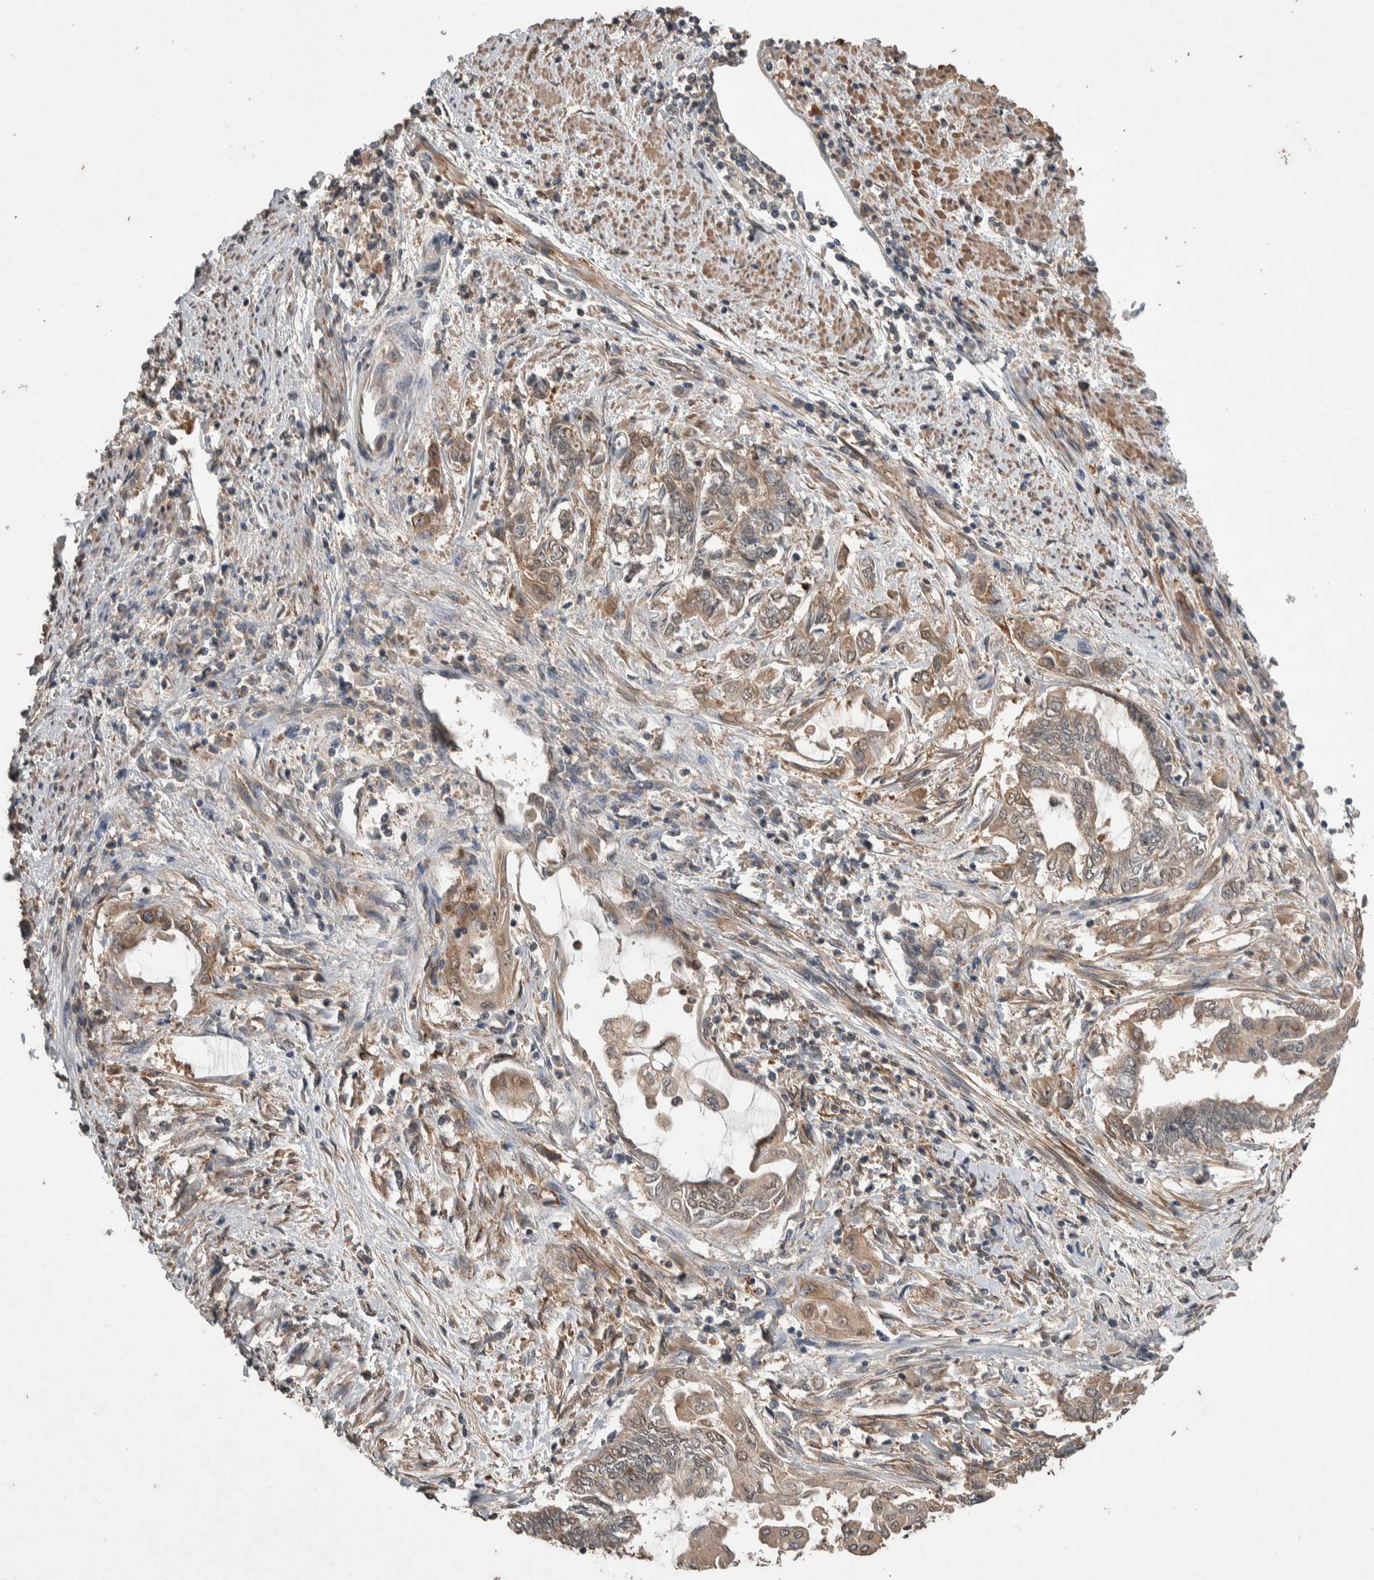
{"staining": {"intensity": "weak", "quantity": "25%-75%", "location": "cytoplasmic/membranous"}, "tissue": "endometrial cancer", "cell_type": "Tumor cells", "image_type": "cancer", "snomed": [{"axis": "morphology", "description": "Adenocarcinoma, NOS"}, {"axis": "topography", "description": "Uterus"}, {"axis": "topography", "description": "Endometrium"}], "caption": "Tumor cells reveal weak cytoplasmic/membranous expression in about 25%-75% of cells in endometrial adenocarcinoma.", "gene": "DVL2", "patient": {"sex": "female", "age": 70}}